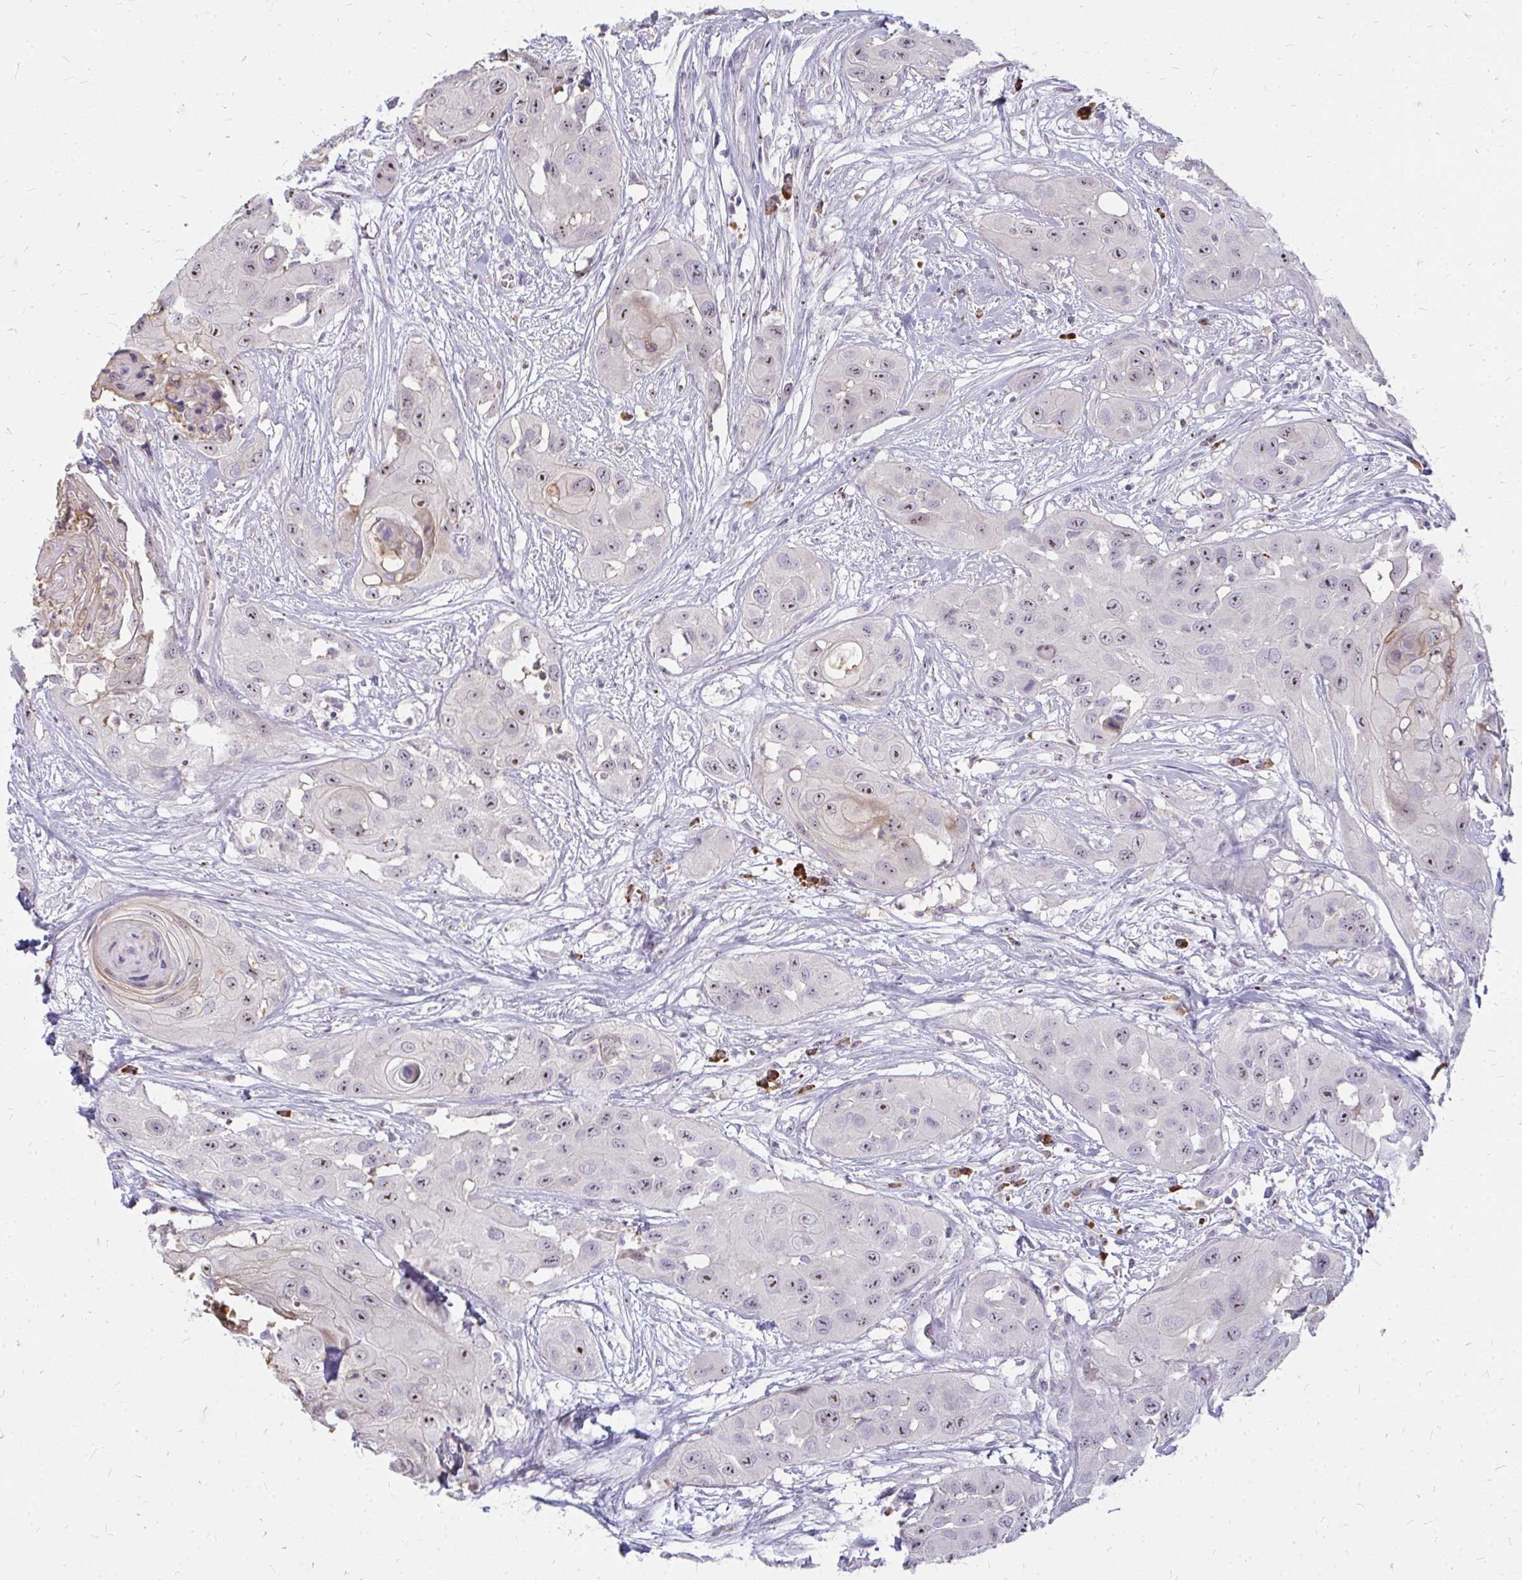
{"staining": {"intensity": "moderate", "quantity": ">75%", "location": "nuclear"}, "tissue": "head and neck cancer", "cell_type": "Tumor cells", "image_type": "cancer", "snomed": [{"axis": "morphology", "description": "Squamous cell carcinoma, NOS"}, {"axis": "topography", "description": "Head-Neck"}], "caption": "This histopathology image shows head and neck cancer stained with immunohistochemistry to label a protein in brown. The nuclear of tumor cells show moderate positivity for the protein. Nuclei are counter-stained blue.", "gene": "FAM9A", "patient": {"sex": "male", "age": 83}}